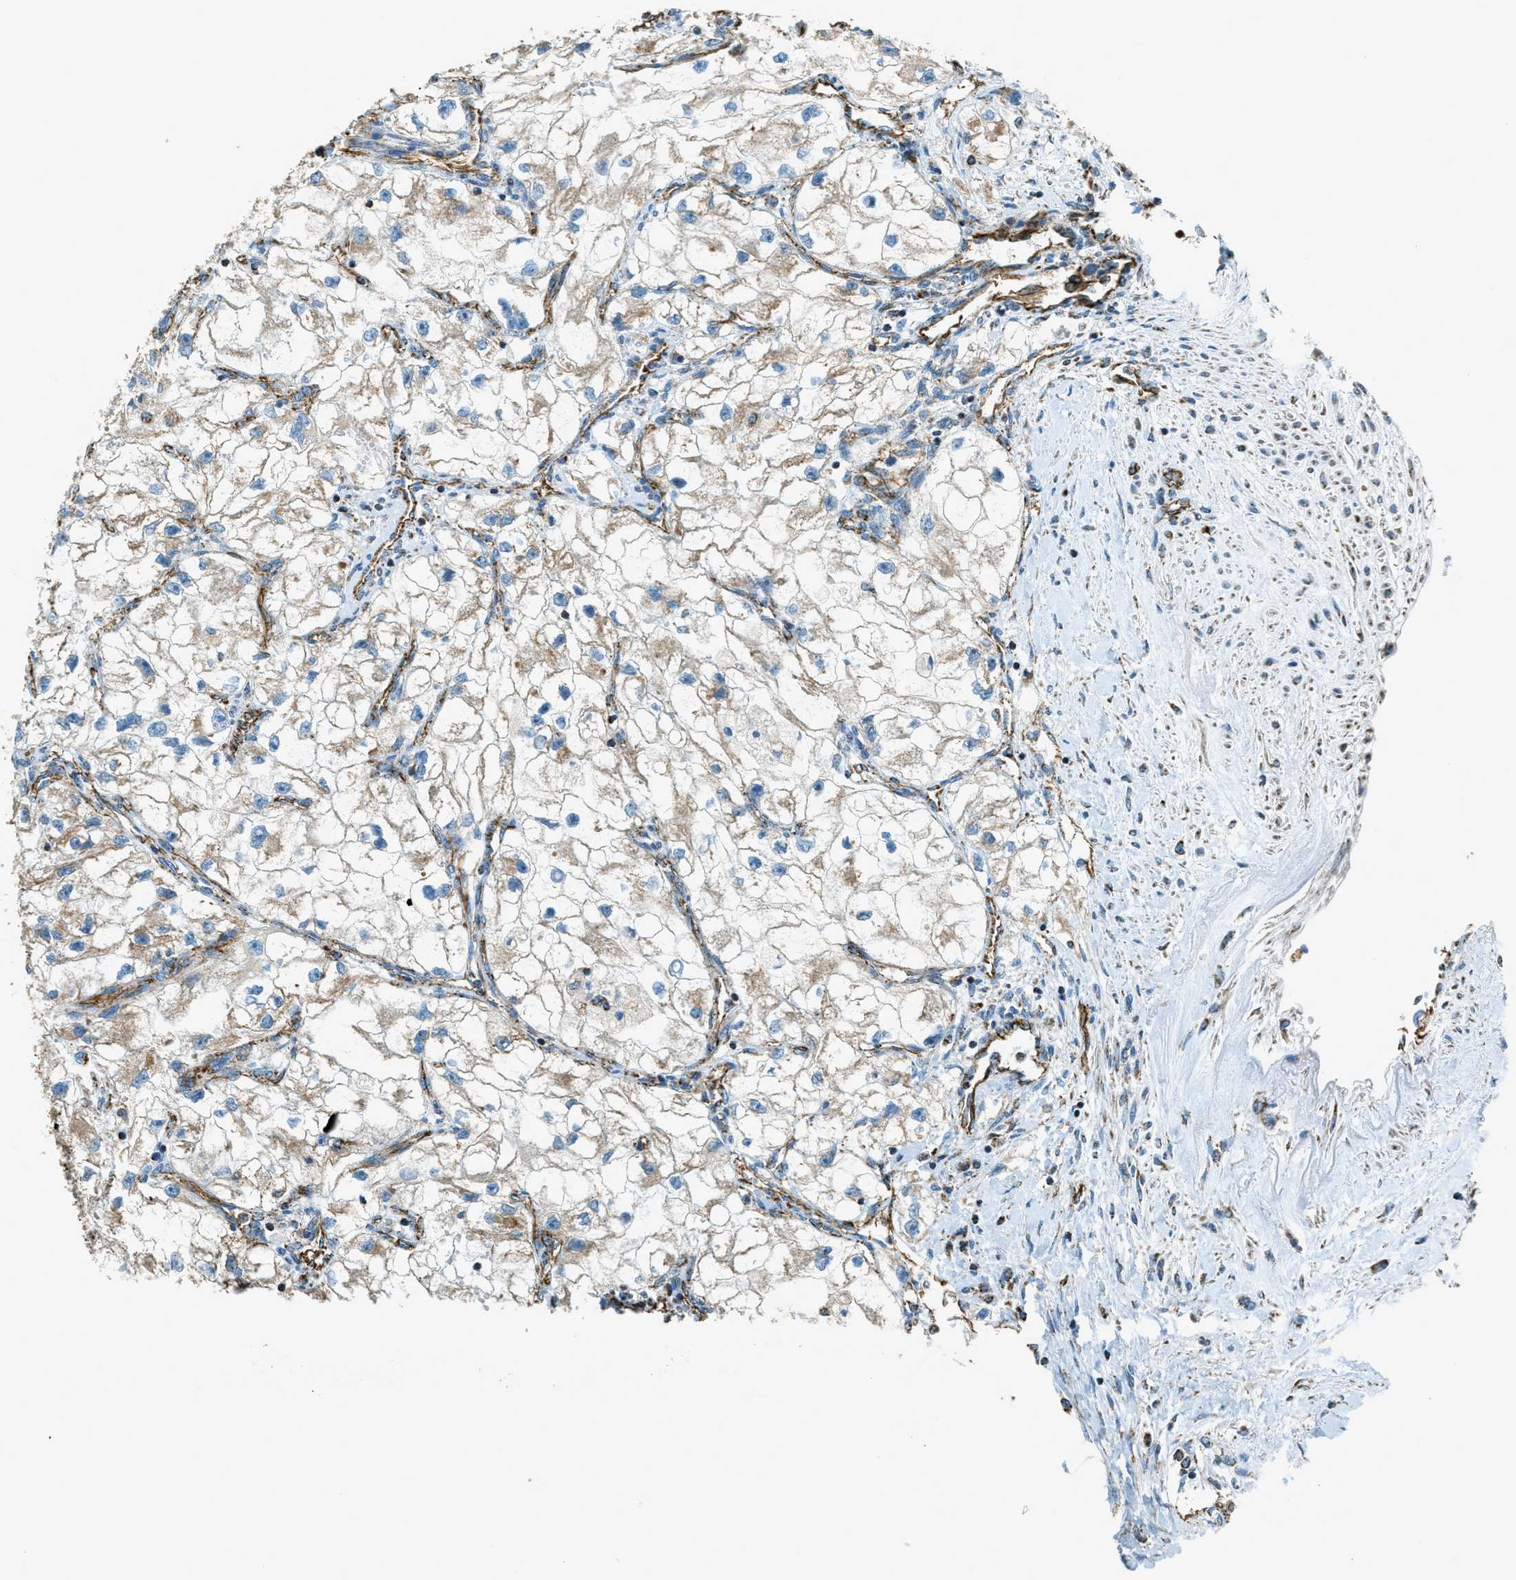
{"staining": {"intensity": "weak", "quantity": "25%-75%", "location": "cytoplasmic/membranous"}, "tissue": "renal cancer", "cell_type": "Tumor cells", "image_type": "cancer", "snomed": [{"axis": "morphology", "description": "Adenocarcinoma, NOS"}, {"axis": "topography", "description": "Kidney"}], "caption": "Immunohistochemistry histopathology image of renal cancer stained for a protein (brown), which exhibits low levels of weak cytoplasmic/membranous positivity in approximately 25%-75% of tumor cells.", "gene": "CHST15", "patient": {"sex": "female", "age": 70}}